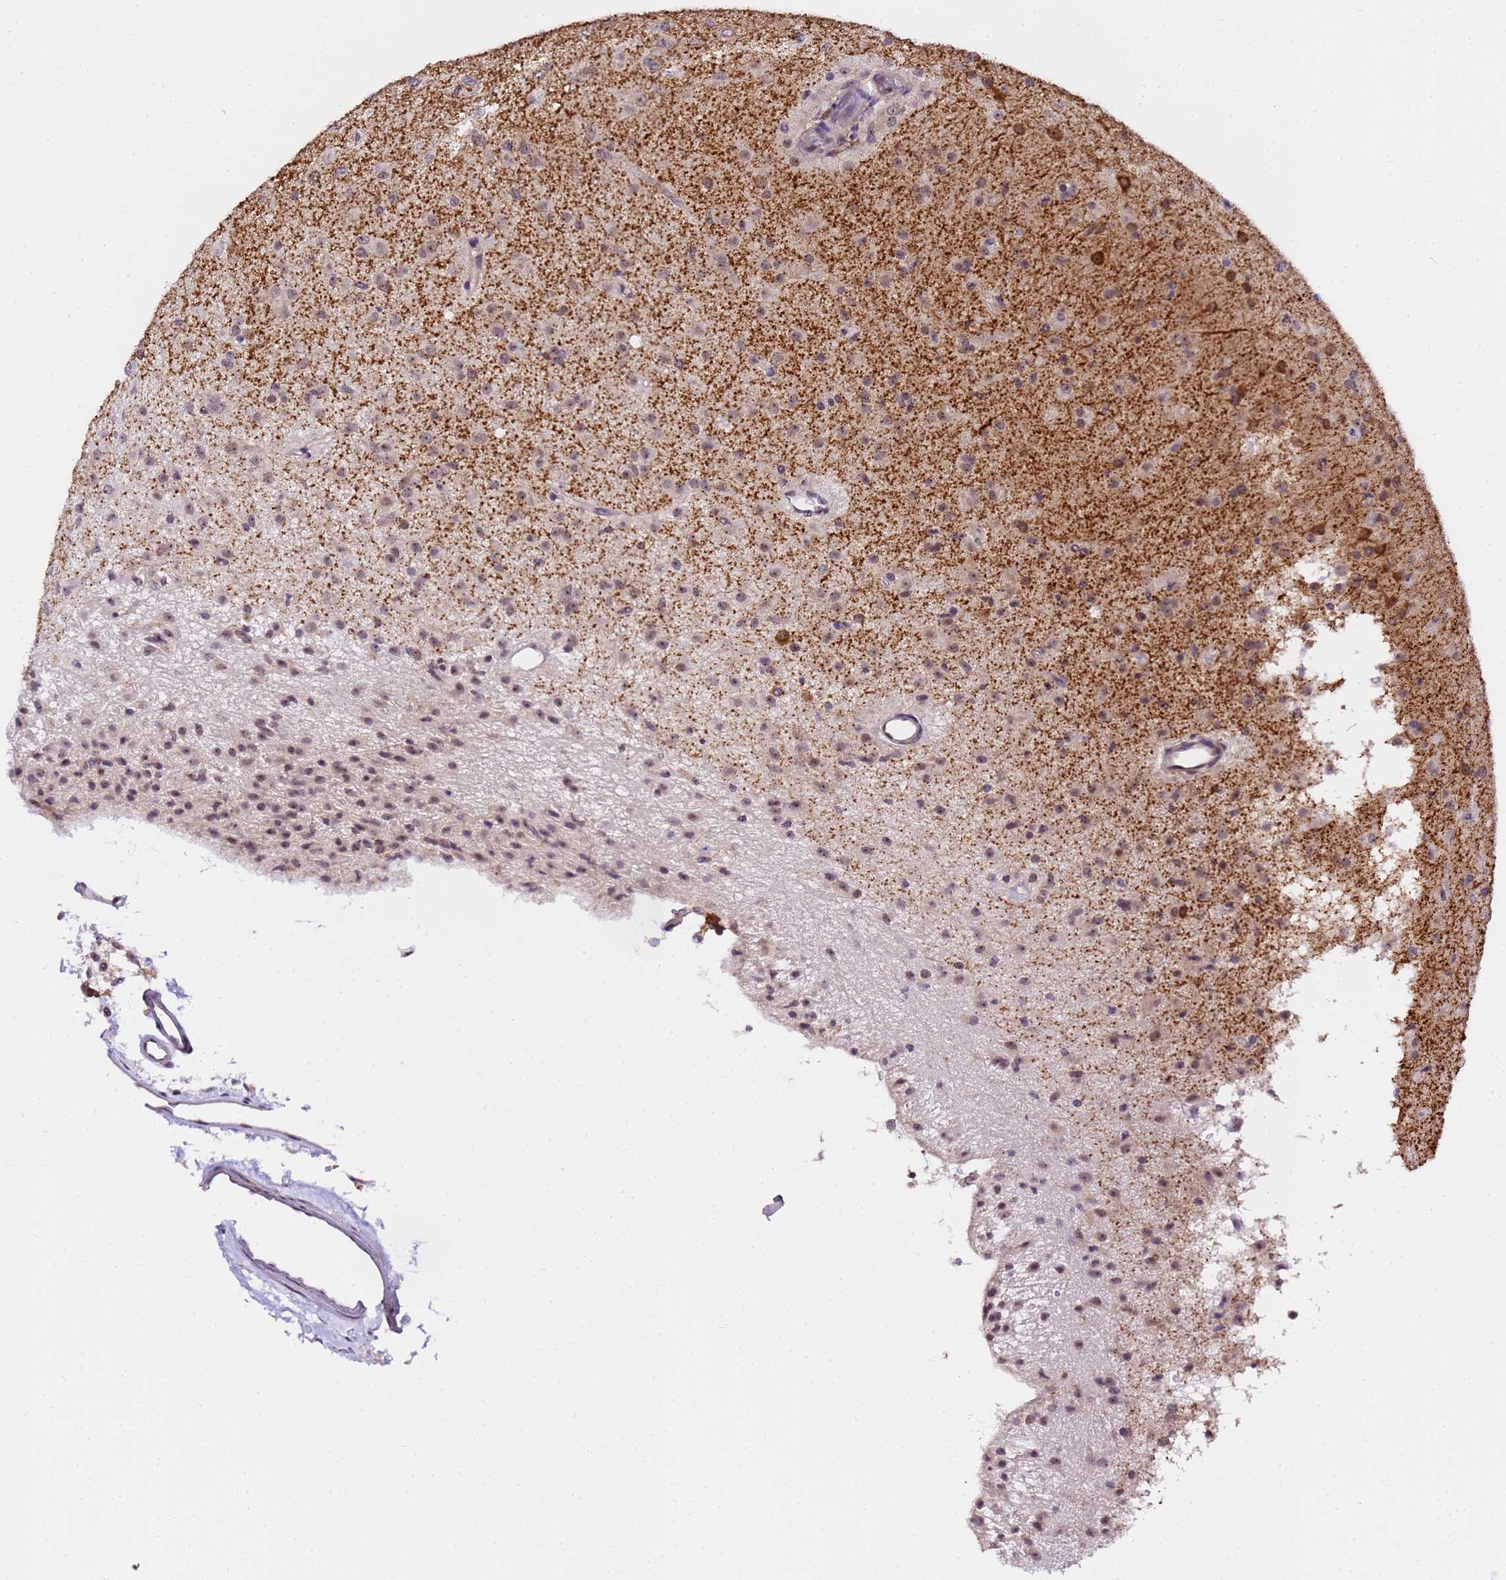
{"staining": {"intensity": "weak", "quantity": "25%-75%", "location": "nuclear"}, "tissue": "glioma", "cell_type": "Tumor cells", "image_type": "cancer", "snomed": [{"axis": "morphology", "description": "Glioma, malignant, Low grade"}, {"axis": "topography", "description": "Brain"}], "caption": "A brown stain shows weak nuclear staining of a protein in human malignant glioma (low-grade) tumor cells.", "gene": "SLX4IP", "patient": {"sex": "male", "age": 65}}